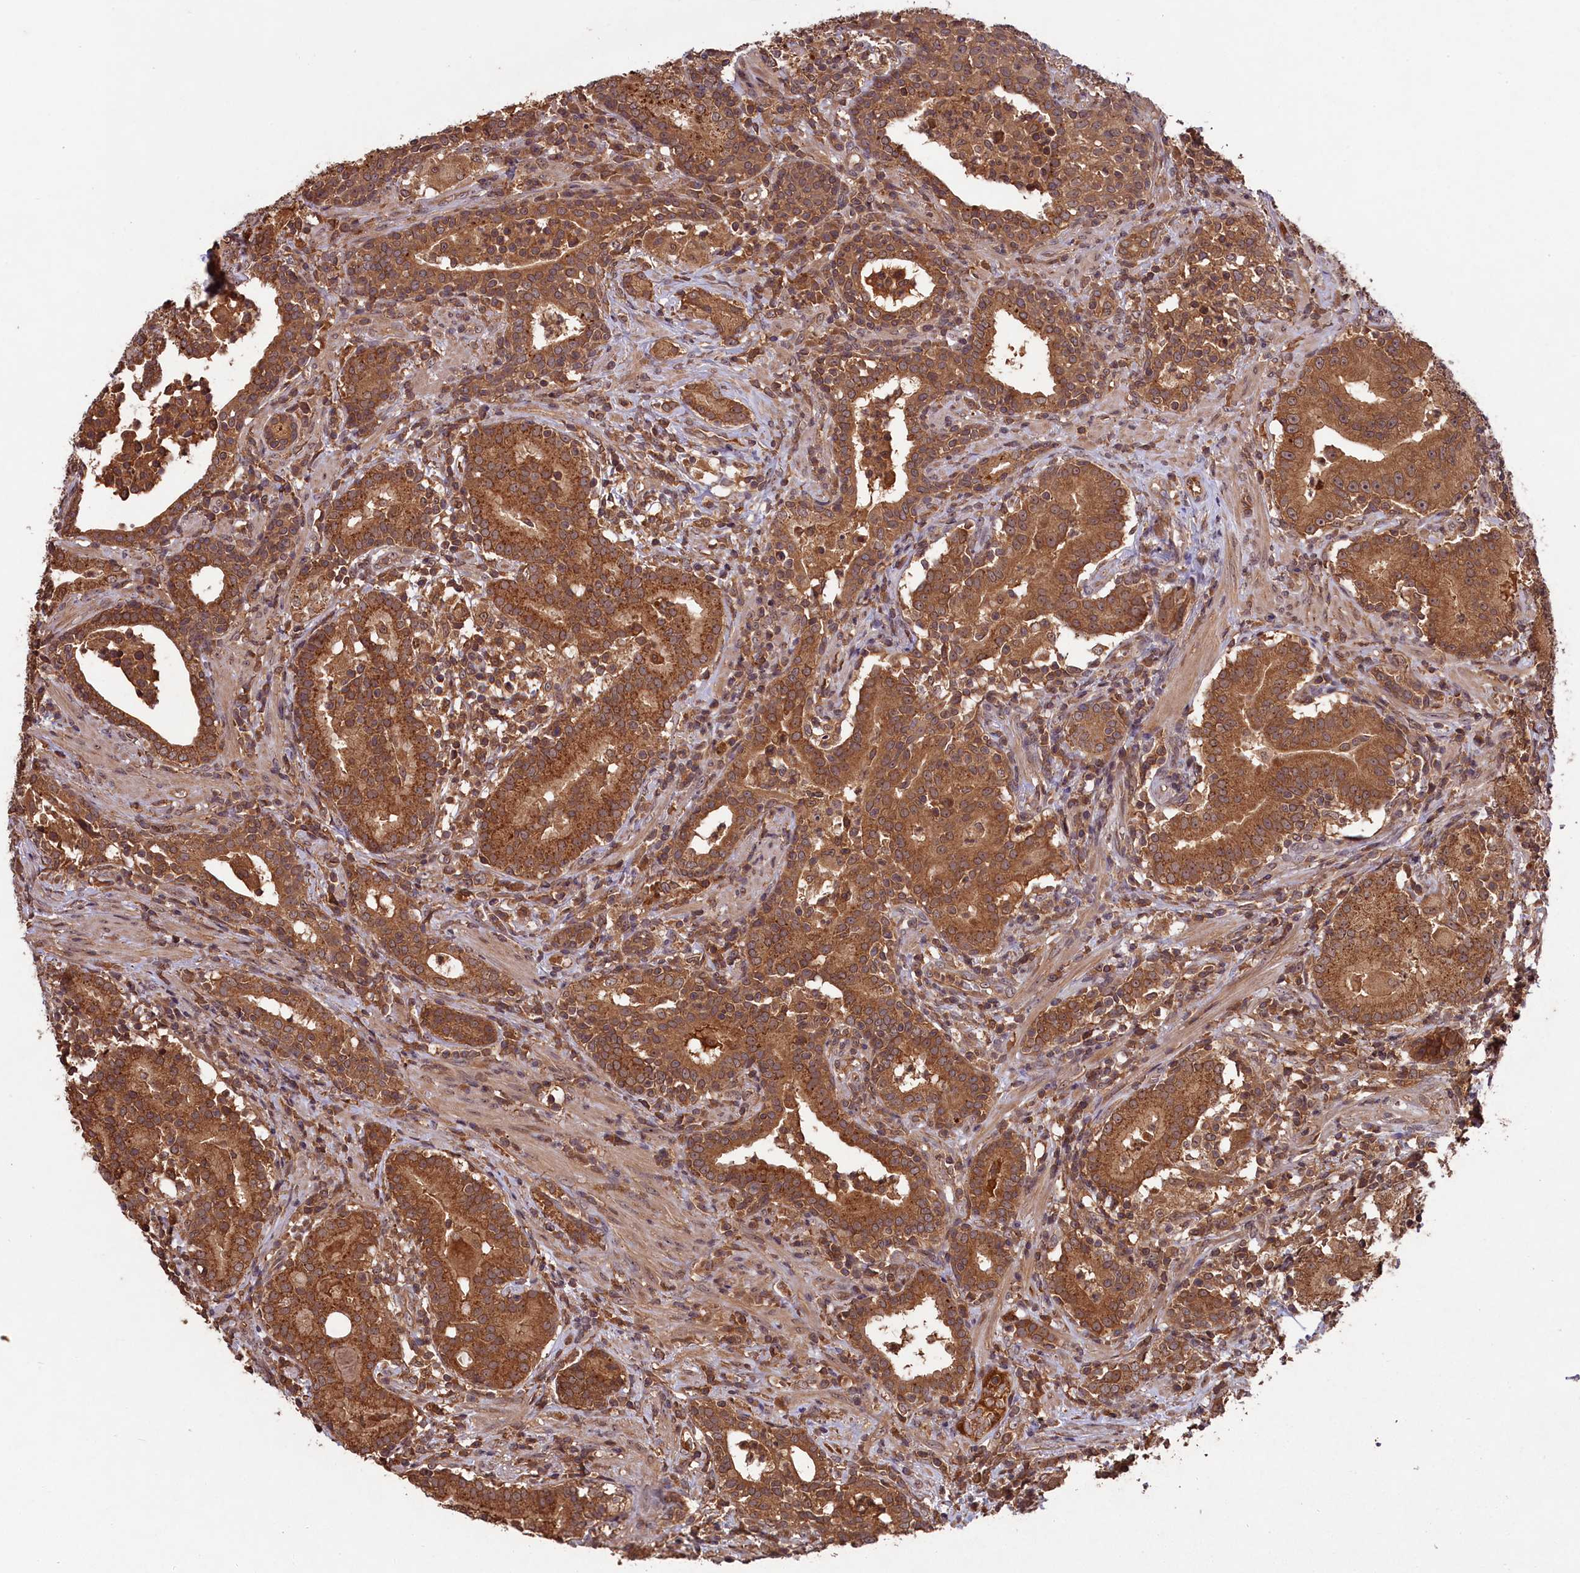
{"staining": {"intensity": "moderate", "quantity": ">75%", "location": "cytoplasmic/membranous"}, "tissue": "prostate cancer", "cell_type": "Tumor cells", "image_type": "cancer", "snomed": [{"axis": "morphology", "description": "Adenocarcinoma, High grade"}, {"axis": "topography", "description": "Prostate"}], "caption": "A photomicrograph showing moderate cytoplasmic/membranous staining in approximately >75% of tumor cells in prostate high-grade adenocarcinoma, as visualized by brown immunohistochemical staining.", "gene": "CHAC1", "patient": {"sex": "male", "age": 67}}